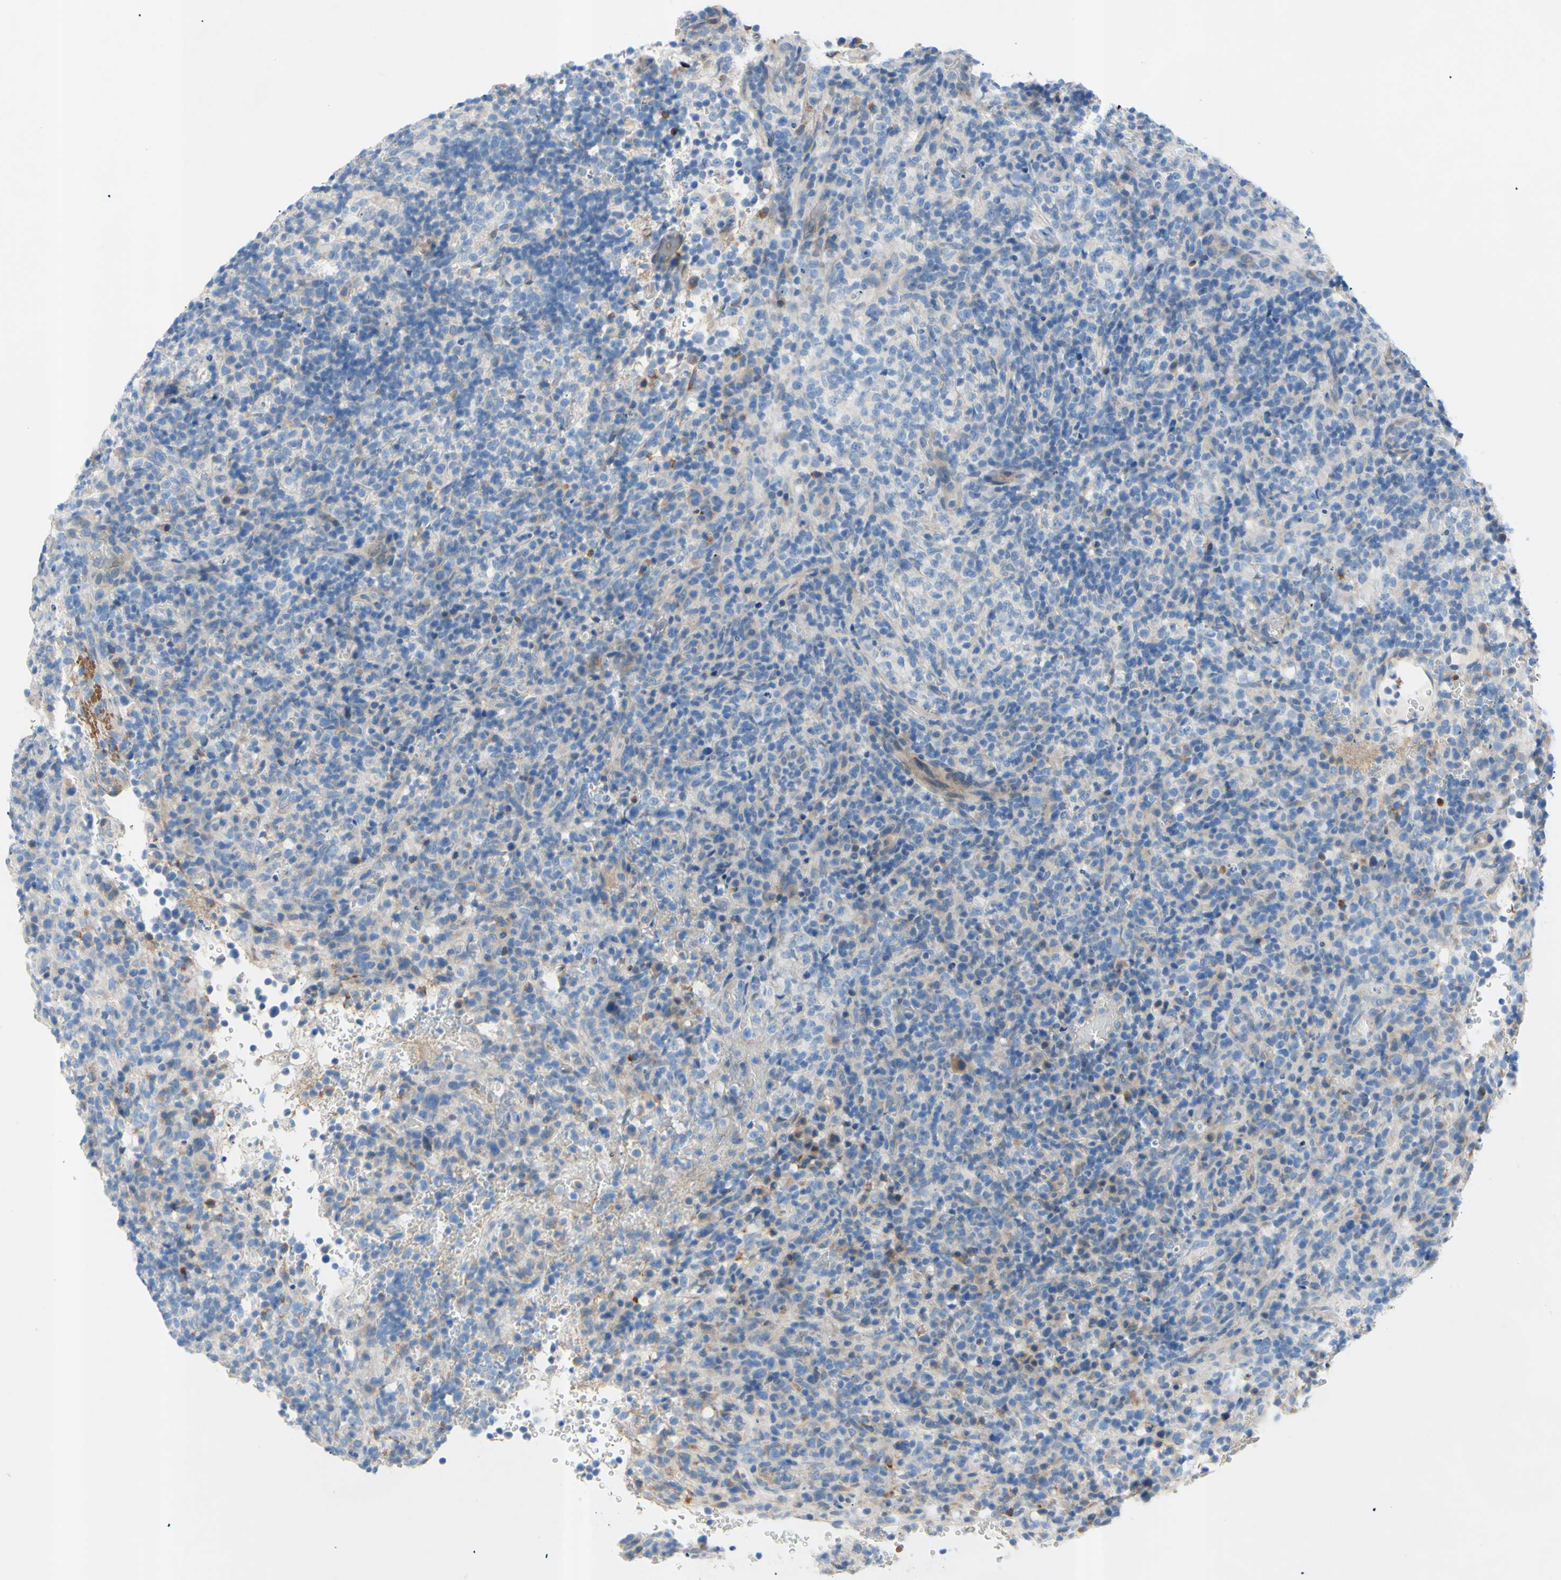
{"staining": {"intensity": "weak", "quantity": "<25%", "location": "cytoplasmic/membranous"}, "tissue": "lymphoma", "cell_type": "Tumor cells", "image_type": "cancer", "snomed": [{"axis": "morphology", "description": "Malignant lymphoma, non-Hodgkin's type, High grade"}, {"axis": "topography", "description": "Lymph node"}], "caption": "Immunohistochemistry (IHC) of human lymphoma shows no staining in tumor cells.", "gene": "TMIGD2", "patient": {"sex": "female", "age": 76}}